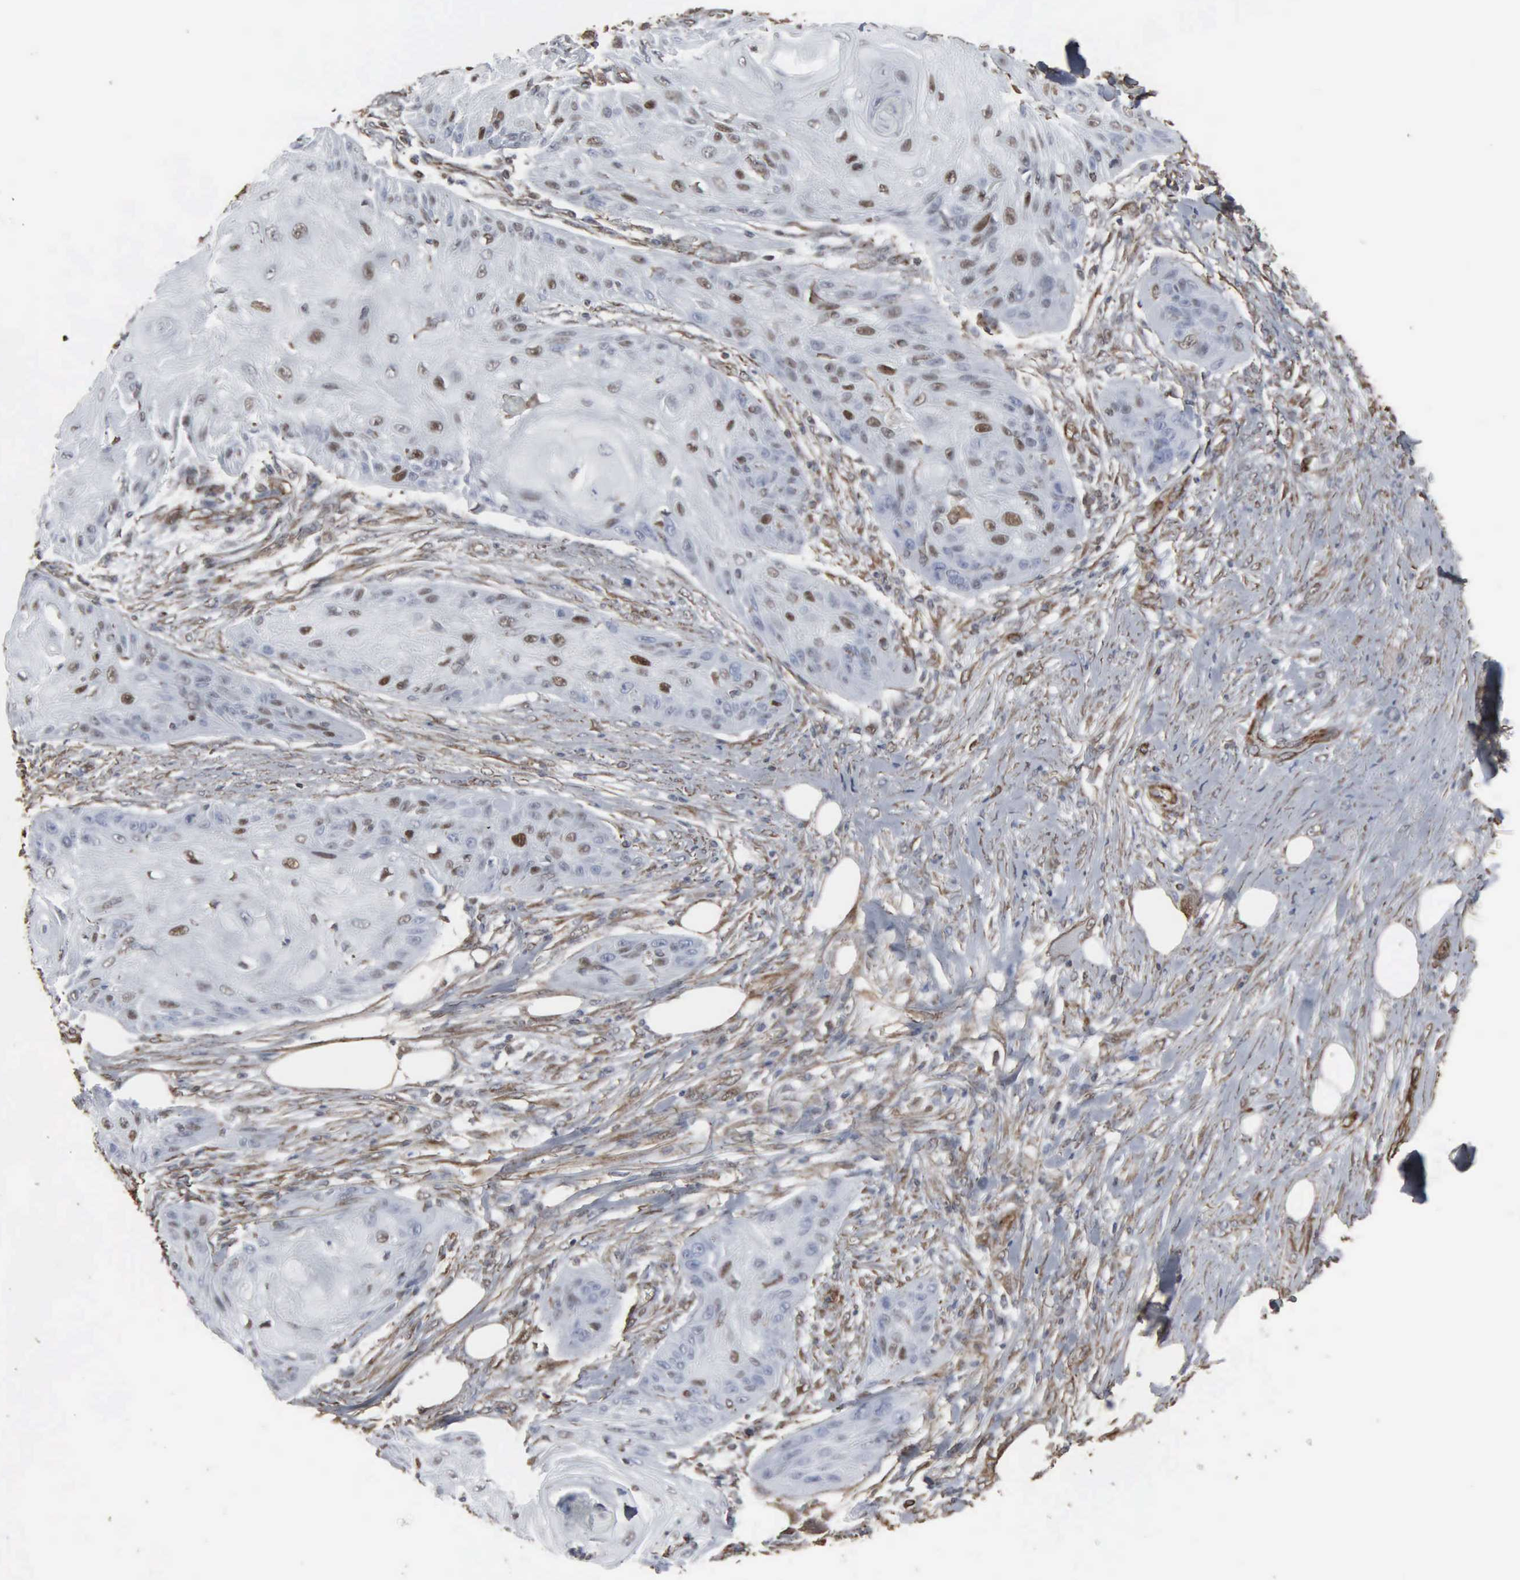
{"staining": {"intensity": "weak", "quantity": "<25%", "location": "nuclear"}, "tissue": "skin cancer", "cell_type": "Tumor cells", "image_type": "cancer", "snomed": [{"axis": "morphology", "description": "Squamous cell carcinoma, NOS"}, {"axis": "topography", "description": "Skin"}], "caption": "Immunohistochemistry (IHC) of human squamous cell carcinoma (skin) shows no staining in tumor cells. (DAB (3,3'-diaminobenzidine) immunohistochemistry (IHC), high magnification).", "gene": "CCNE1", "patient": {"sex": "female", "age": 88}}